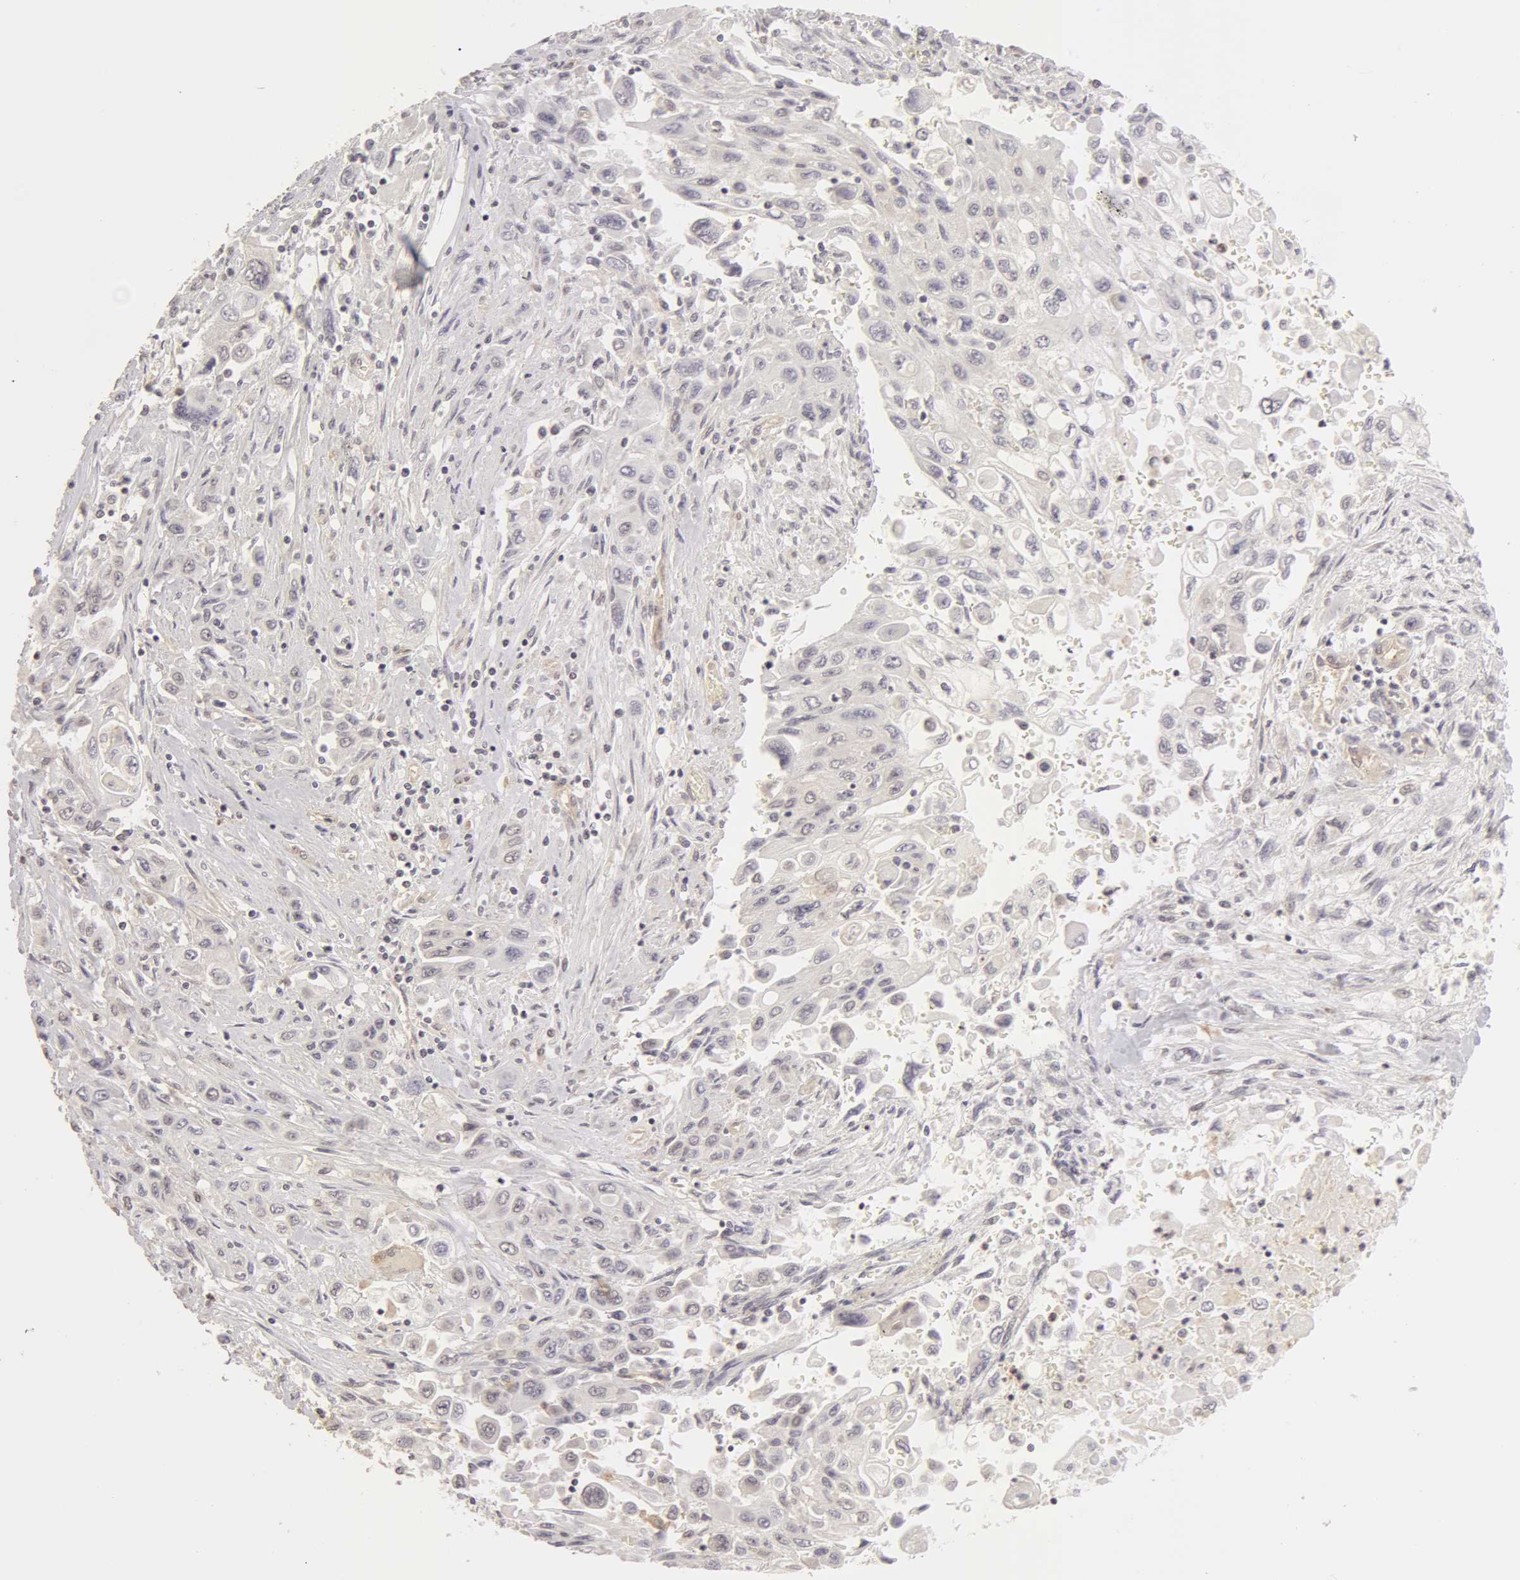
{"staining": {"intensity": "weak", "quantity": "<25%", "location": "cytoplasmic/membranous"}, "tissue": "pancreatic cancer", "cell_type": "Tumor cells", "image_type": "cancer", "snomed": [{"axis": "morphology", "description": "Adenocarcinoma, NOS"}, {"axis": "topography", "description": "Pancreas"}], "caption": "Pancreatic cancer was stained to show a protein in brown. There is no significant positivity in tumor cells.", "gene": "ADAM10", "patient": {"sex": "male", "age": 70}}